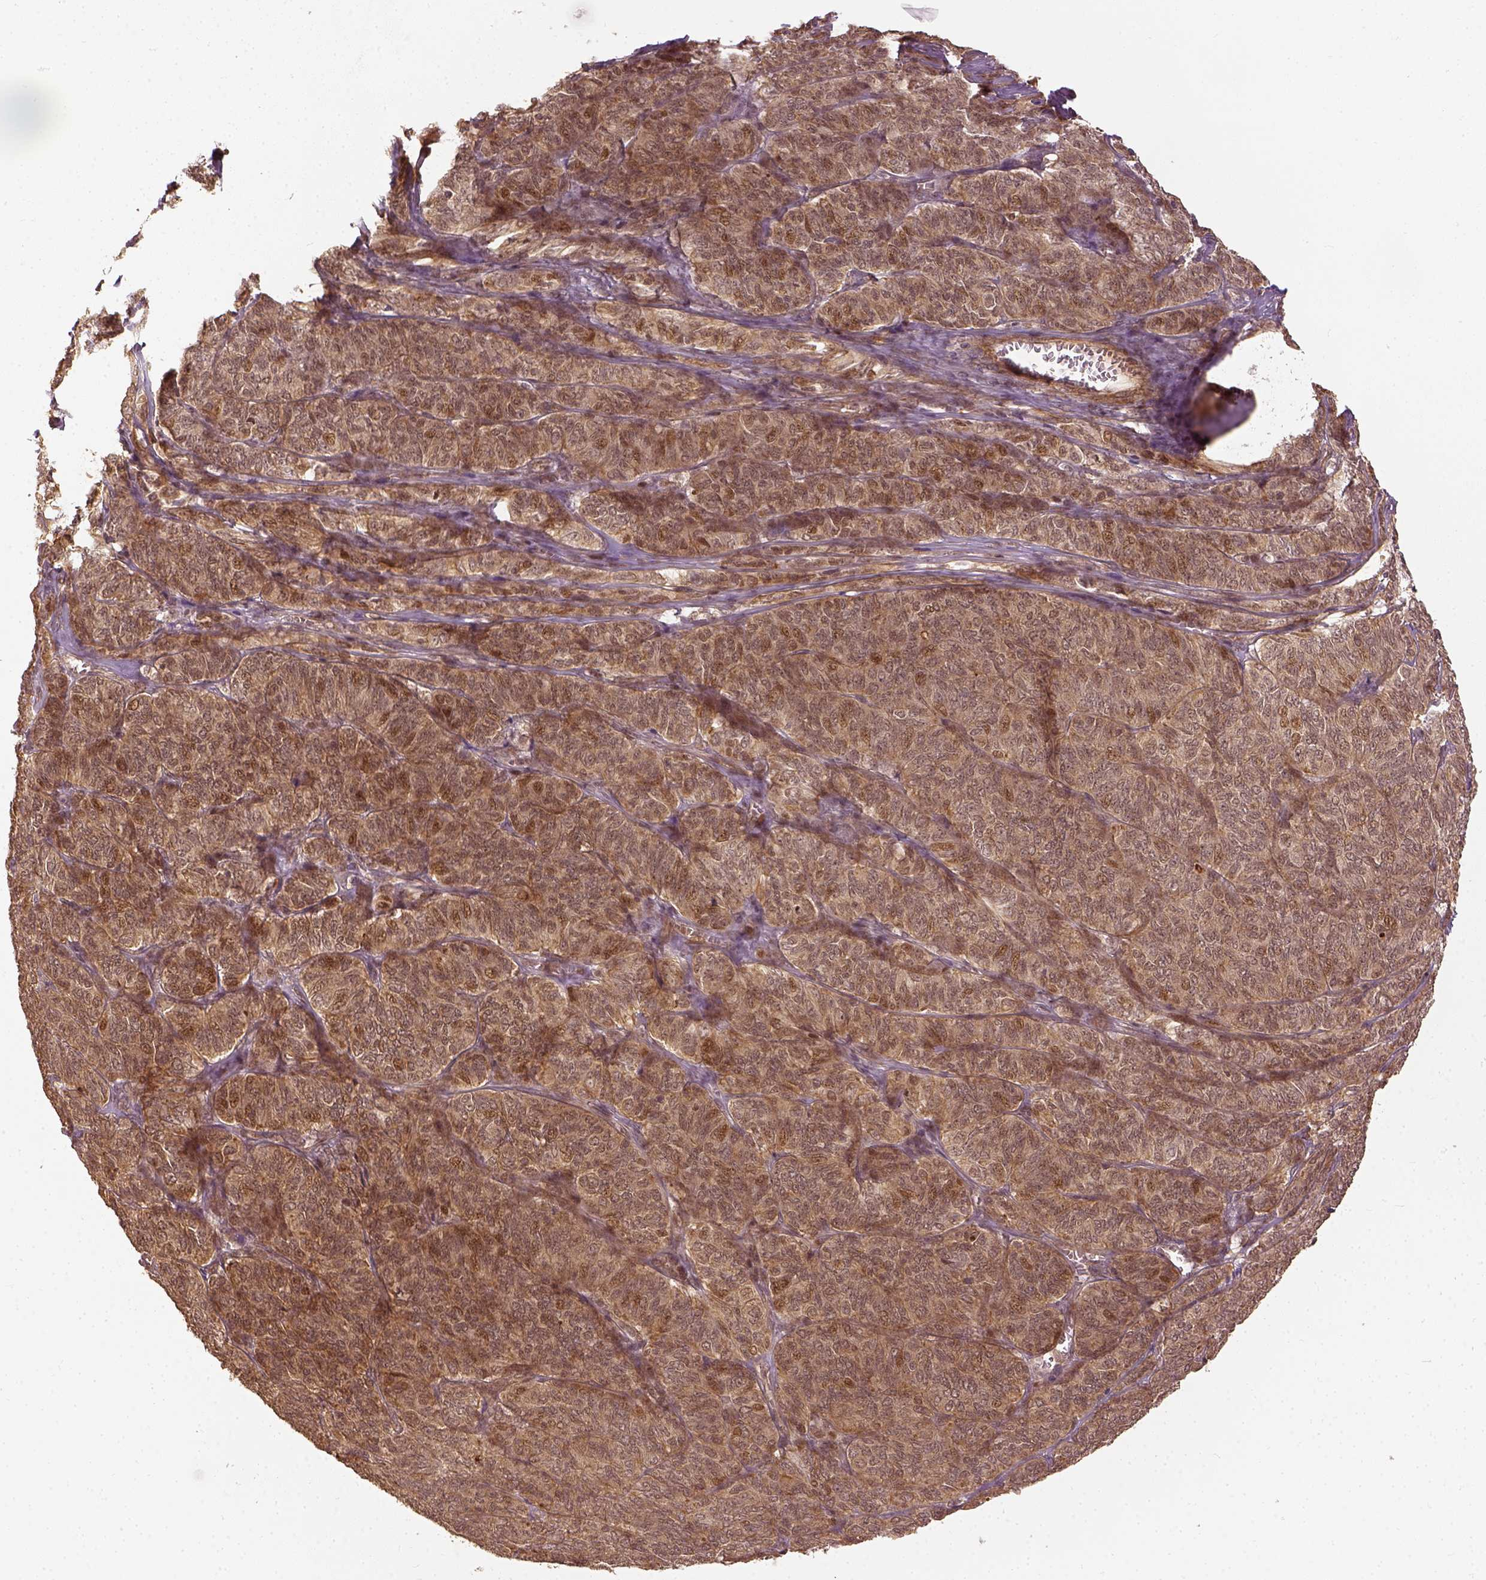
{"staining": {"intensity": "moderate", "quantity": ">75%", "location": "cytoplasmic/membranous,nuclear"}, "tissue": "ovarian cancer", "cell_type": "Tumor cells", "image_type": "cancer", "snomed": [{"axis": "morphology", "description": "Carcinoma, endometroid"}, {"axis": "topography", "description": "Ovary"}], "caption": "Immunohistochemical staining of ovarian cancer displays moderate cytoplasmic/membranous and nuclear protein expression in approximately >75% of tumor cells.", "gene": "VEGFA", "patient": {"sex": "female", "age": 80}}